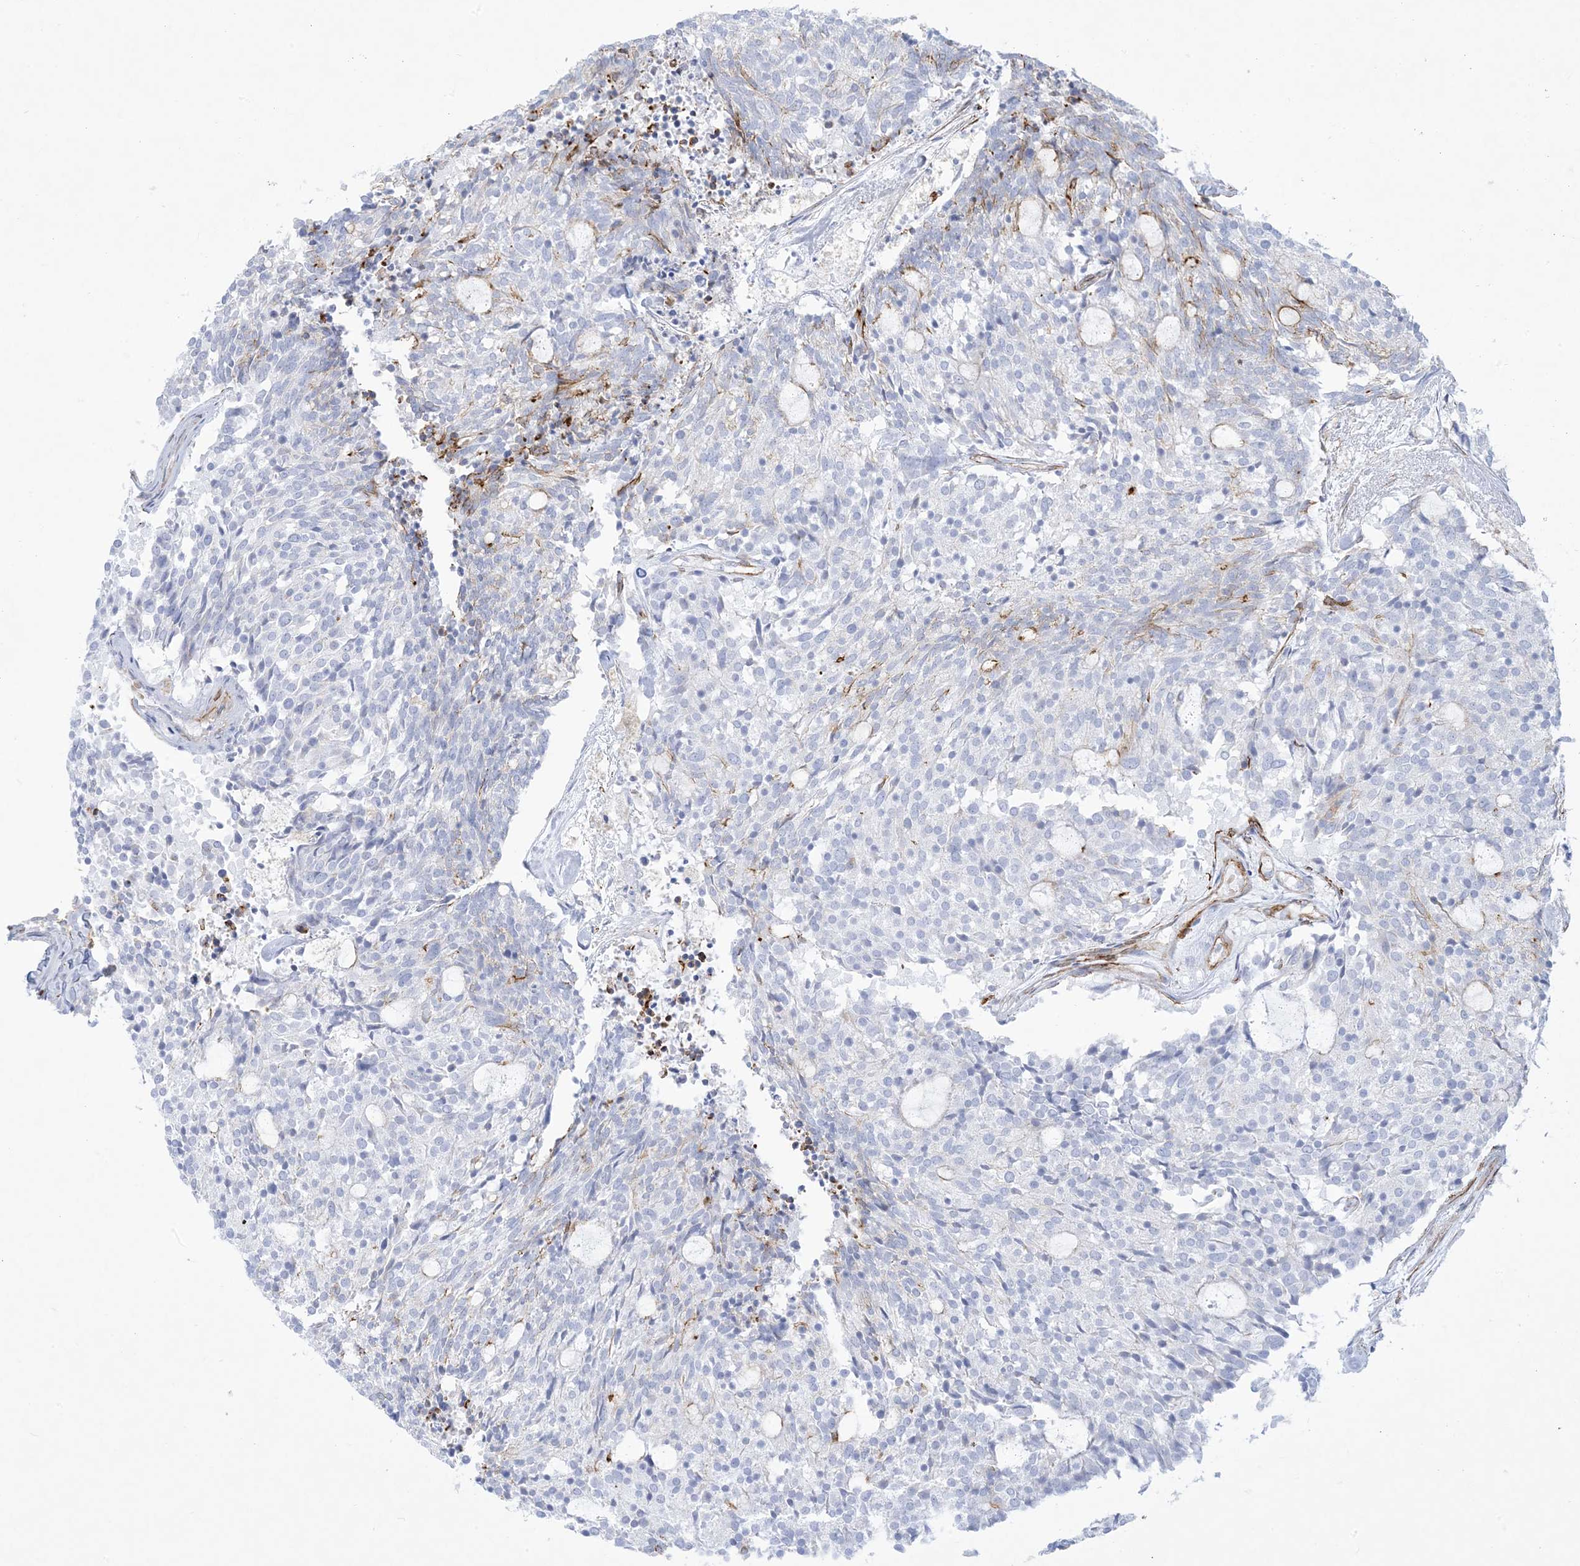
{"staining": {"intensity": "negative", "quantity": "none", "location": "none"}, "tissue": "carcinoid", "cell_type": "Tumor cells", "image_type": "cancer", "snomed": [{"axis": "morphology", "description": "Carcinoid, malignant, NOS"}, {"axis": "topography", "description": "Pancreas"}], "caption": "Tumor cells show no significant staining in carcinoid (malignant).", "gene": "B3GNT7", "patient": {"sex": "female", "age": 54}}